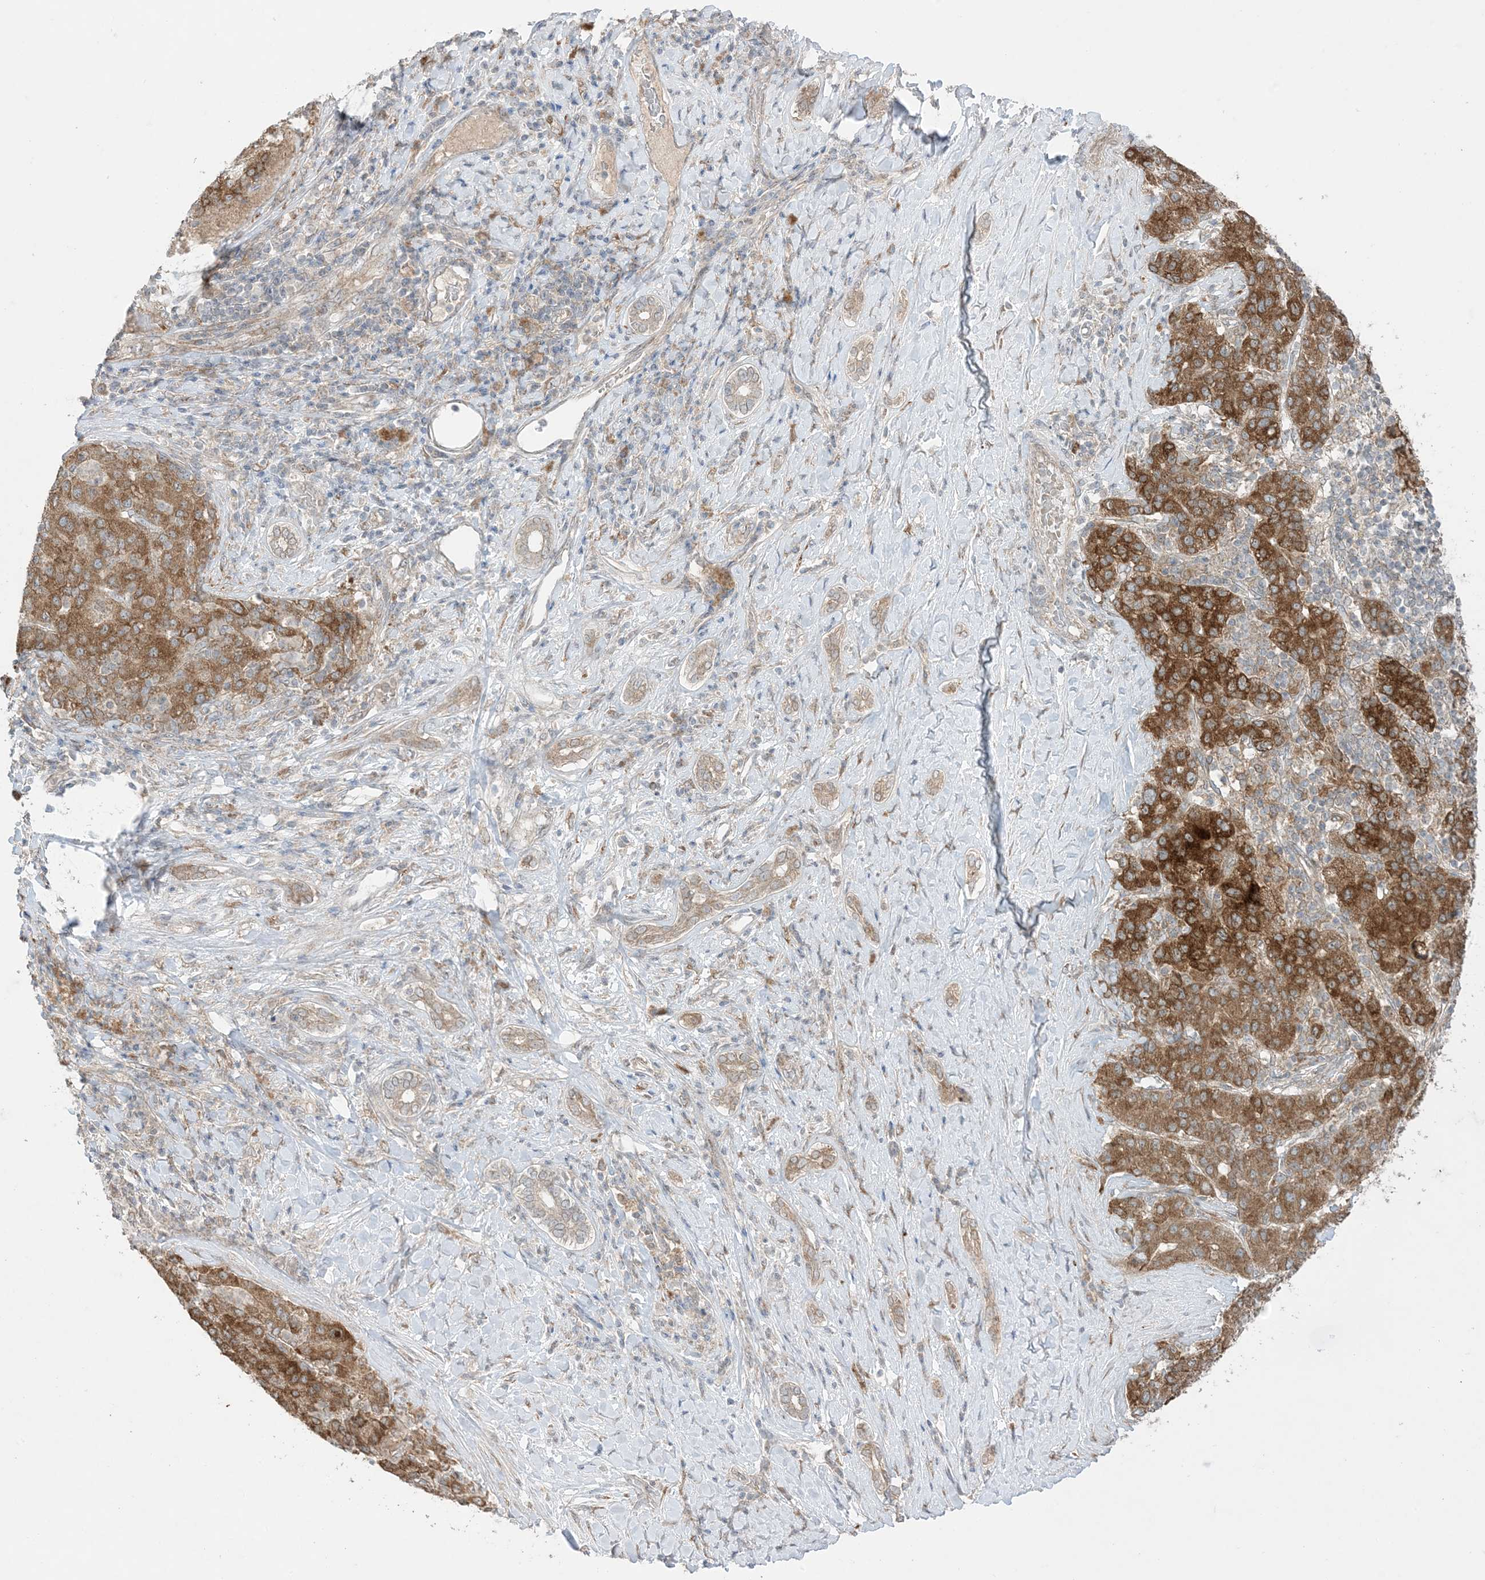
{"staining": {"intensity": "strong", "quantity": ">75%", "location": "cytoplasmic/membranous"}, "tissue": "liver cancer", "cell_type": "Tumor cells", "image_type": "cancer", "snomed": [{"axis": "morphology", "description": "Carcinoma, Hepatocellular, NOS"}, {"axis": "topography", "description": "Liver"}], "caption": "Protein expression analysis of human liver cancer (hepatocellular carcinoma) reveals strong cytoplasmic/membranous expression in approximately >75% of tumor cells. Using DAB (3,3'-diaminobenzidine) (brown) and hematoxylin (blue) stains, captured at high magnification using brightfield microscopy.", "gene": "ODC1", "patient": {"sex": "male", "age": 65}}